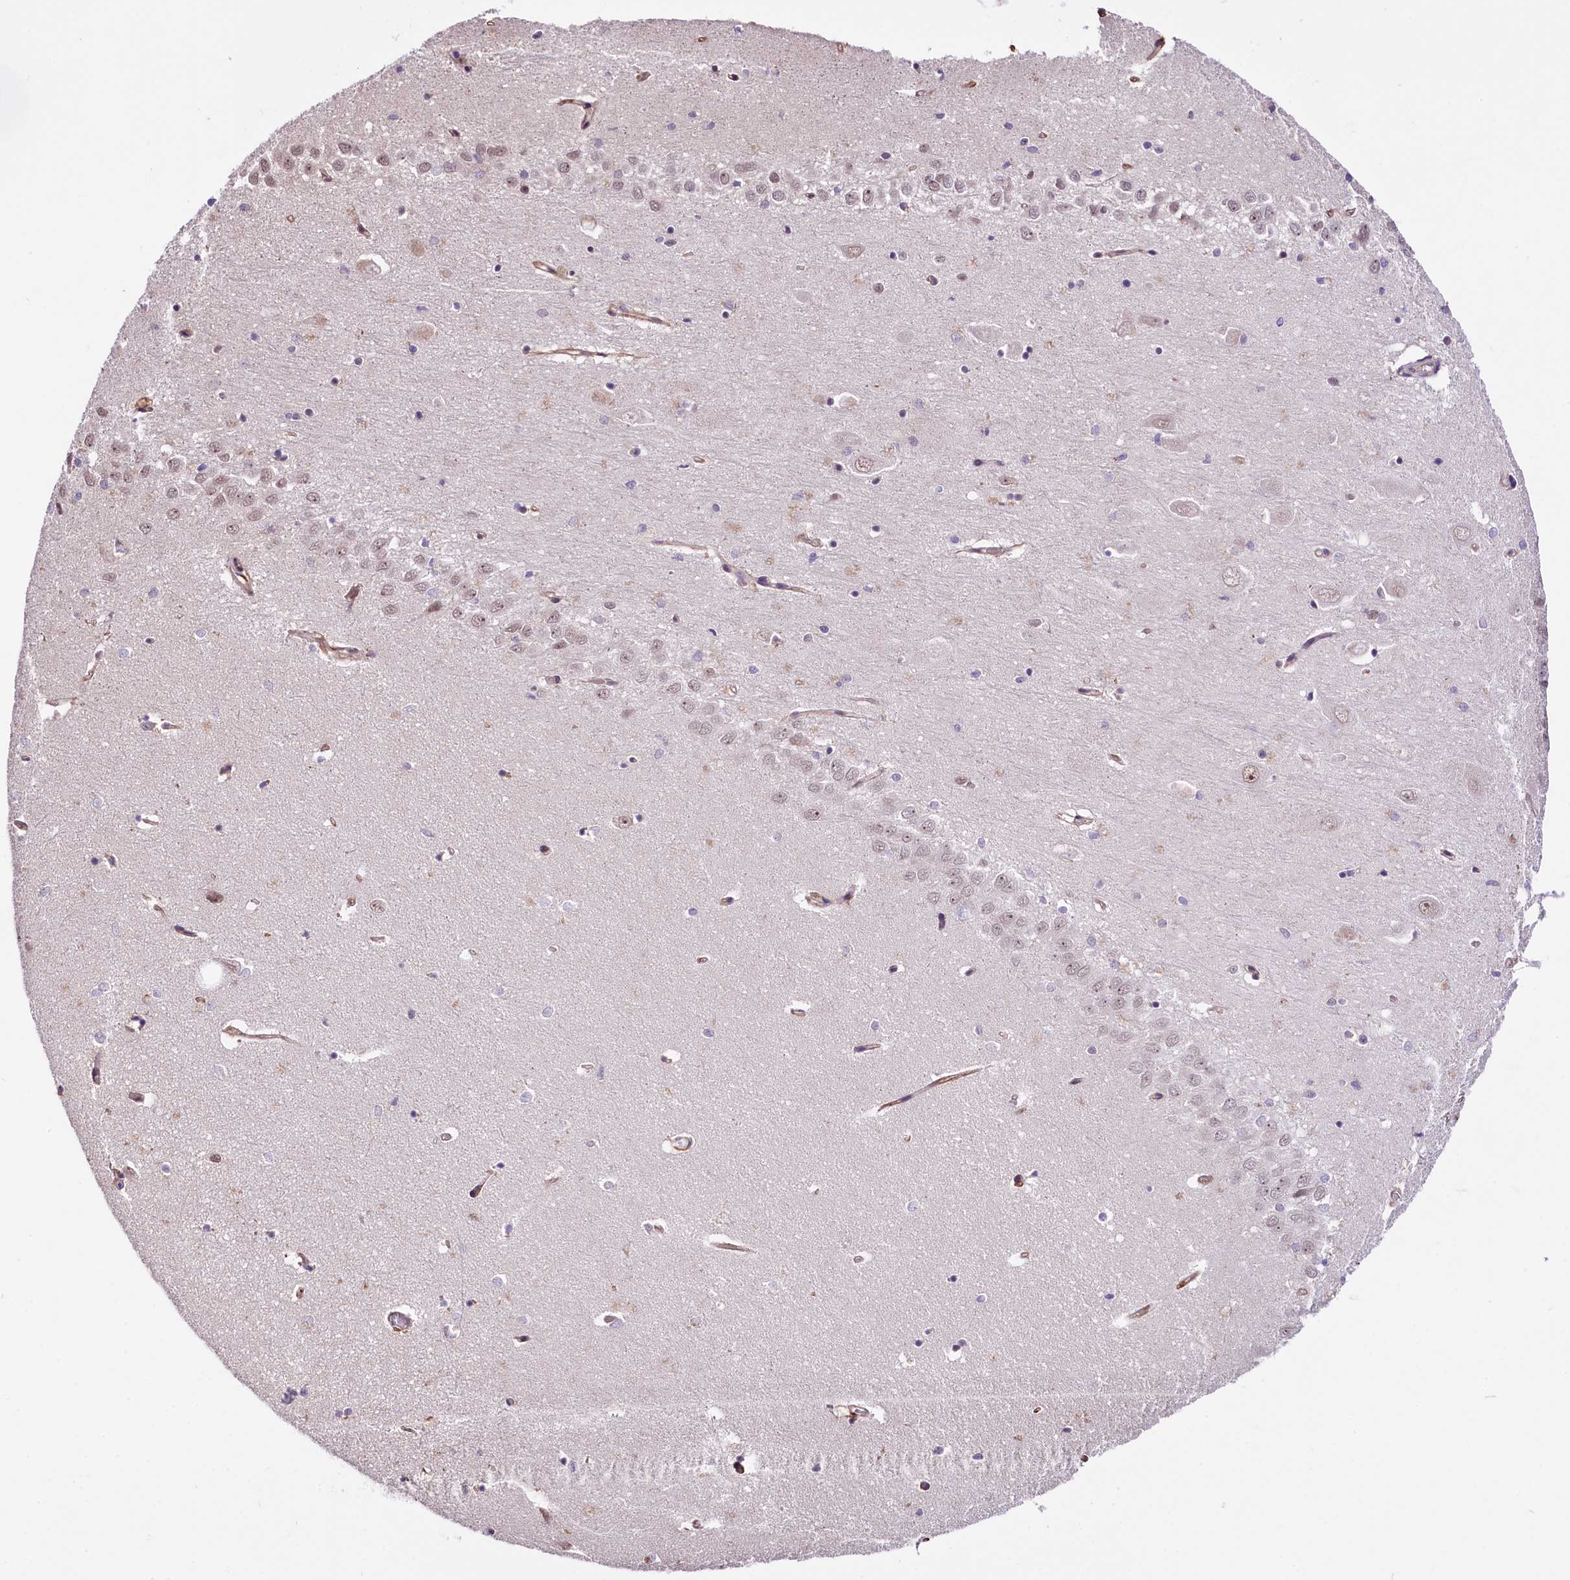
{"staining": {"intensity": "negative", "quantity": "none", "location": "none"}, "tissue": "hippocampus", "cell_type": "Glial cells", "image_type": "normal", "snomed": [{"axis": "morphology", "description": "Normal tissue, NOS"}, {"axis": "topography", "description": "Hippocampus"}], "caption": "Immunohistochemistry (IHC) micrograph of unremarkable hippocampus: hippocampus stained with DAB (3,3'-diaminobenzidine) shows no significant protein positivity in glial cells.", "gene": "MRPL54", "patient": {"sex": "female", "age": 64}}